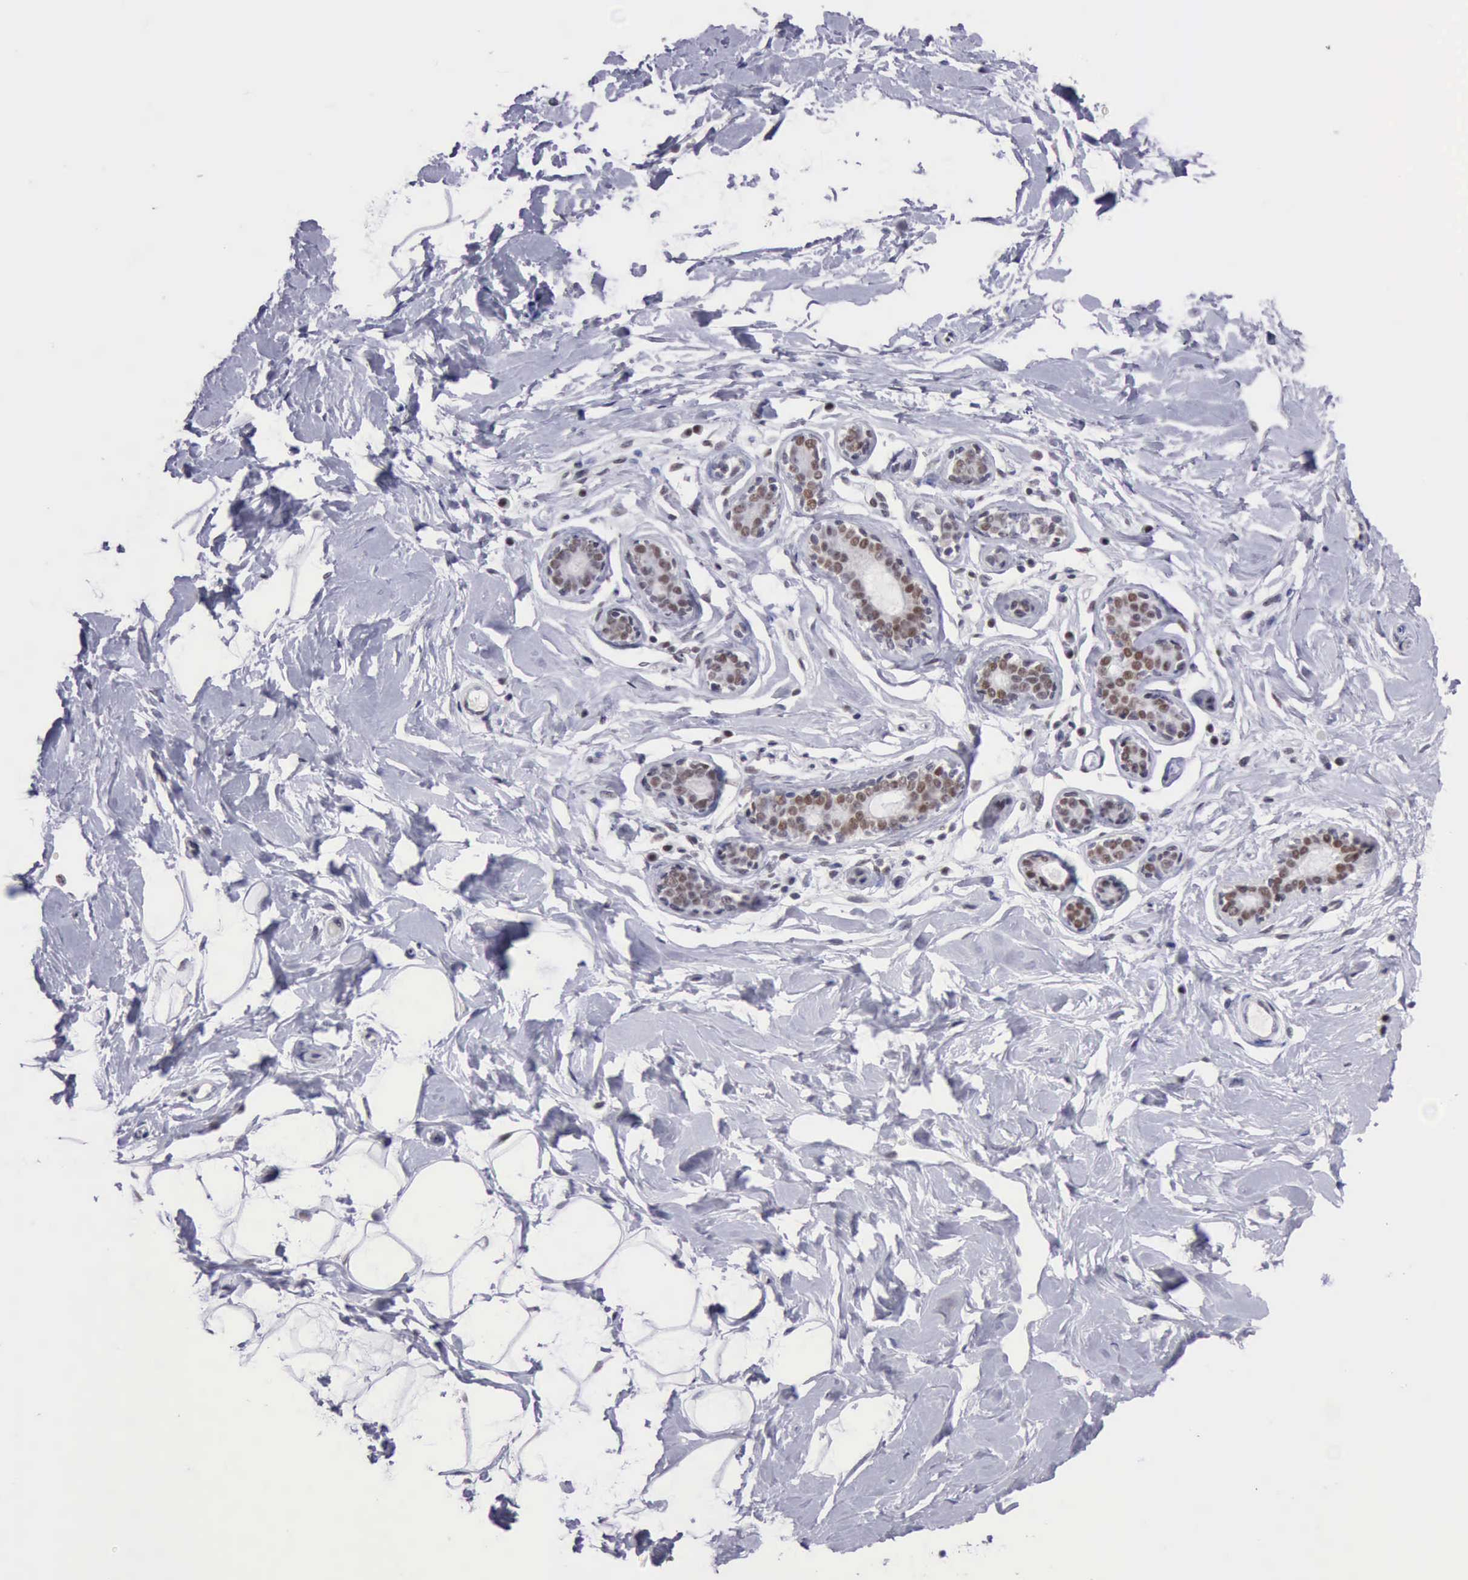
{"staining": {"intensity": "moderate", "quantity": ">75%", "location": "nuclear"}, "tissue": "breast", "cell_type": "Adipocytes", "image_type": "normal", "snomed": [{"axis": "morphology", "description": "Normal tissue, NOS"}, {"axis": "topography", "description": "Breast"}], "caption": "An IHC micrograph of normal tissue is shown. Protein staining in brown shows moderate nuclear positivity in breast within adipocytes.", "gene": "ERCC4", "patient": {"sex": "female", "age": 23}}